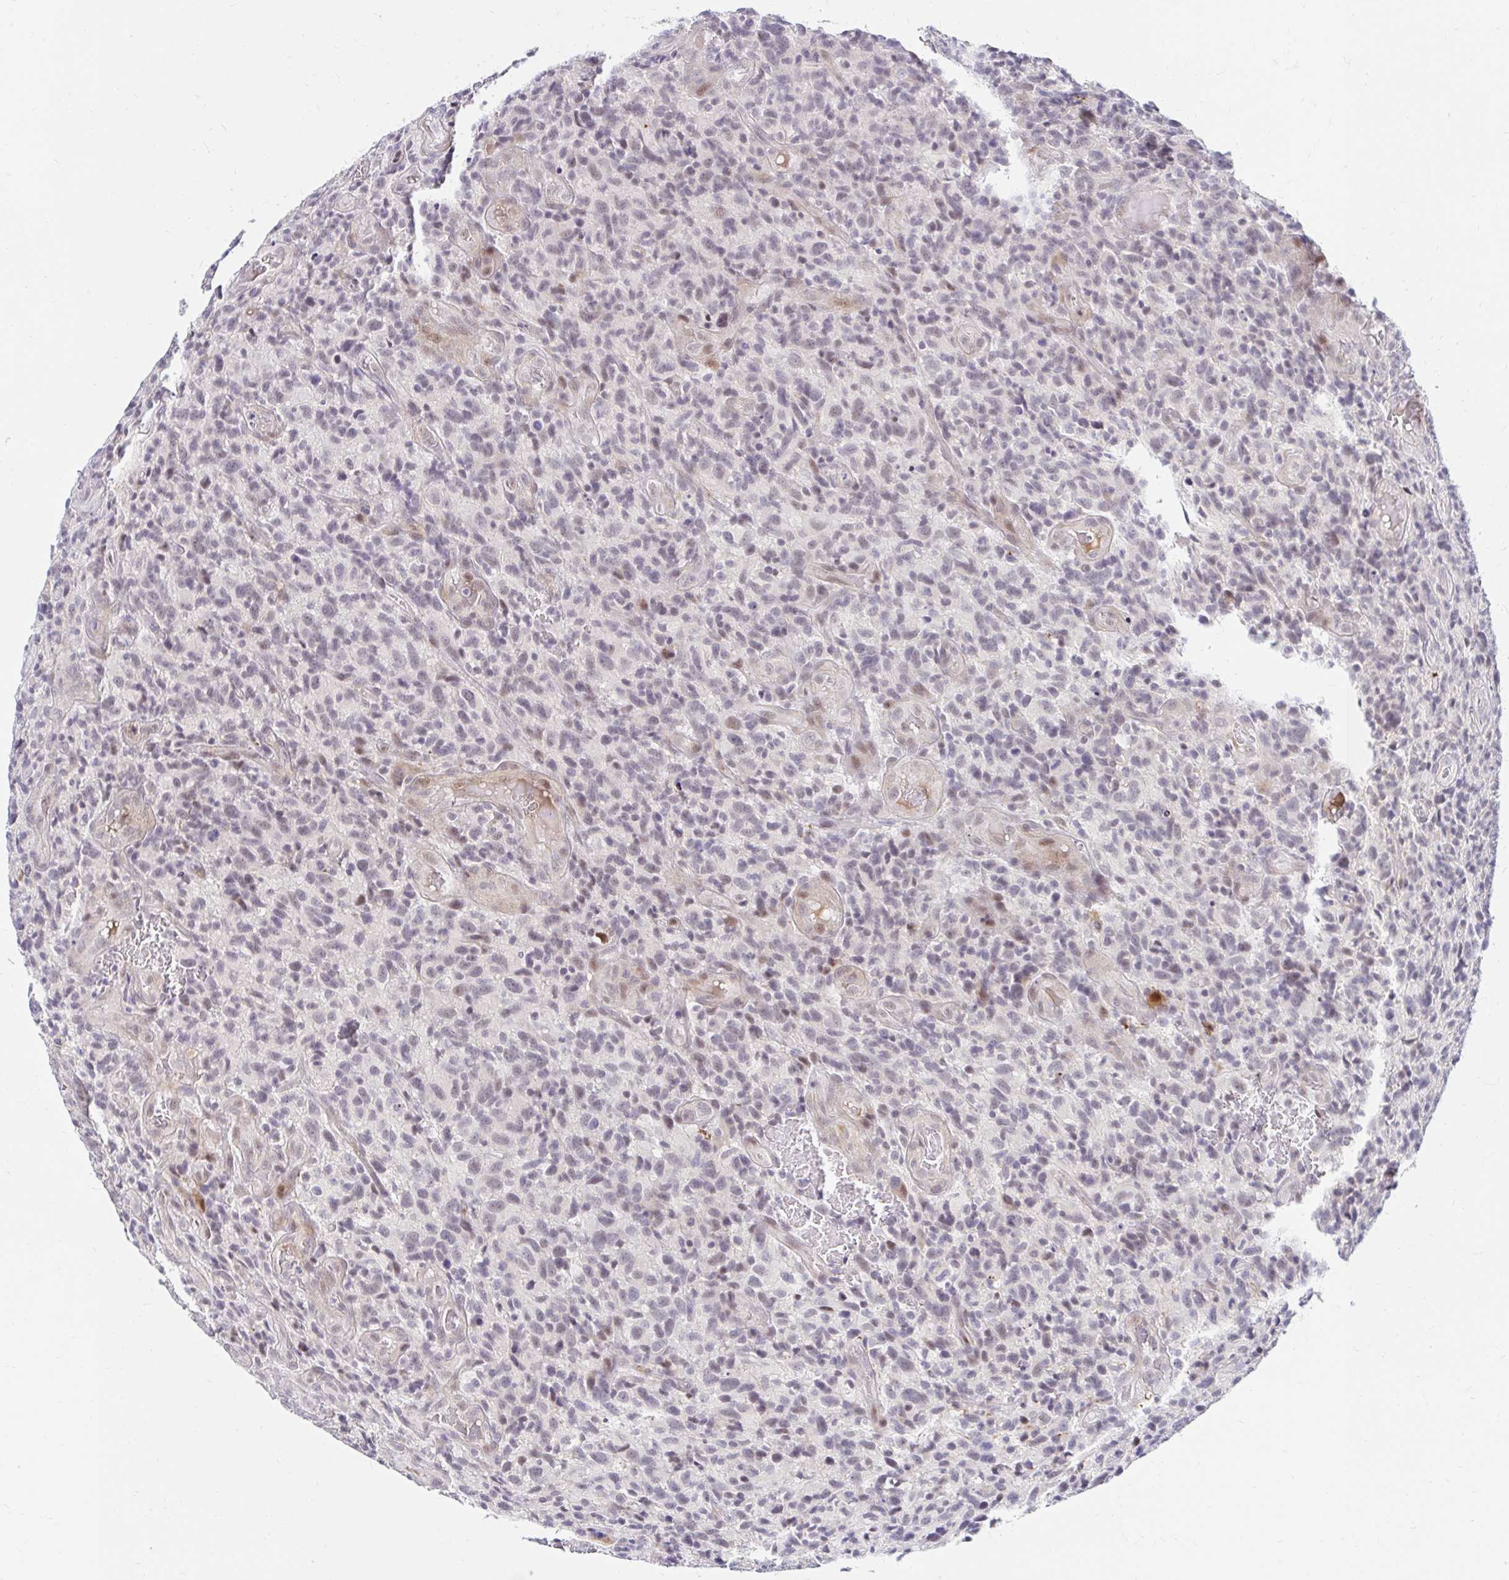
{"staining": {"intensity": "negative", "quantity": "none", "location": "none"}, "tissue": "glioma", "cell_type": "Tumor cells", "image_type": "cancer", "snomed": [{"axis": "morphology", "description": "Glioma, malignant, High grade"}, {"axis": "topography", "description": "Brain"}], "caption": "IHC histopathology image of glioma stained for a protein (brown), which exhibits no positivity in tumor cells.", "gene": "GUCY1A1", "patient": {"sex": "male", "age": 76}}